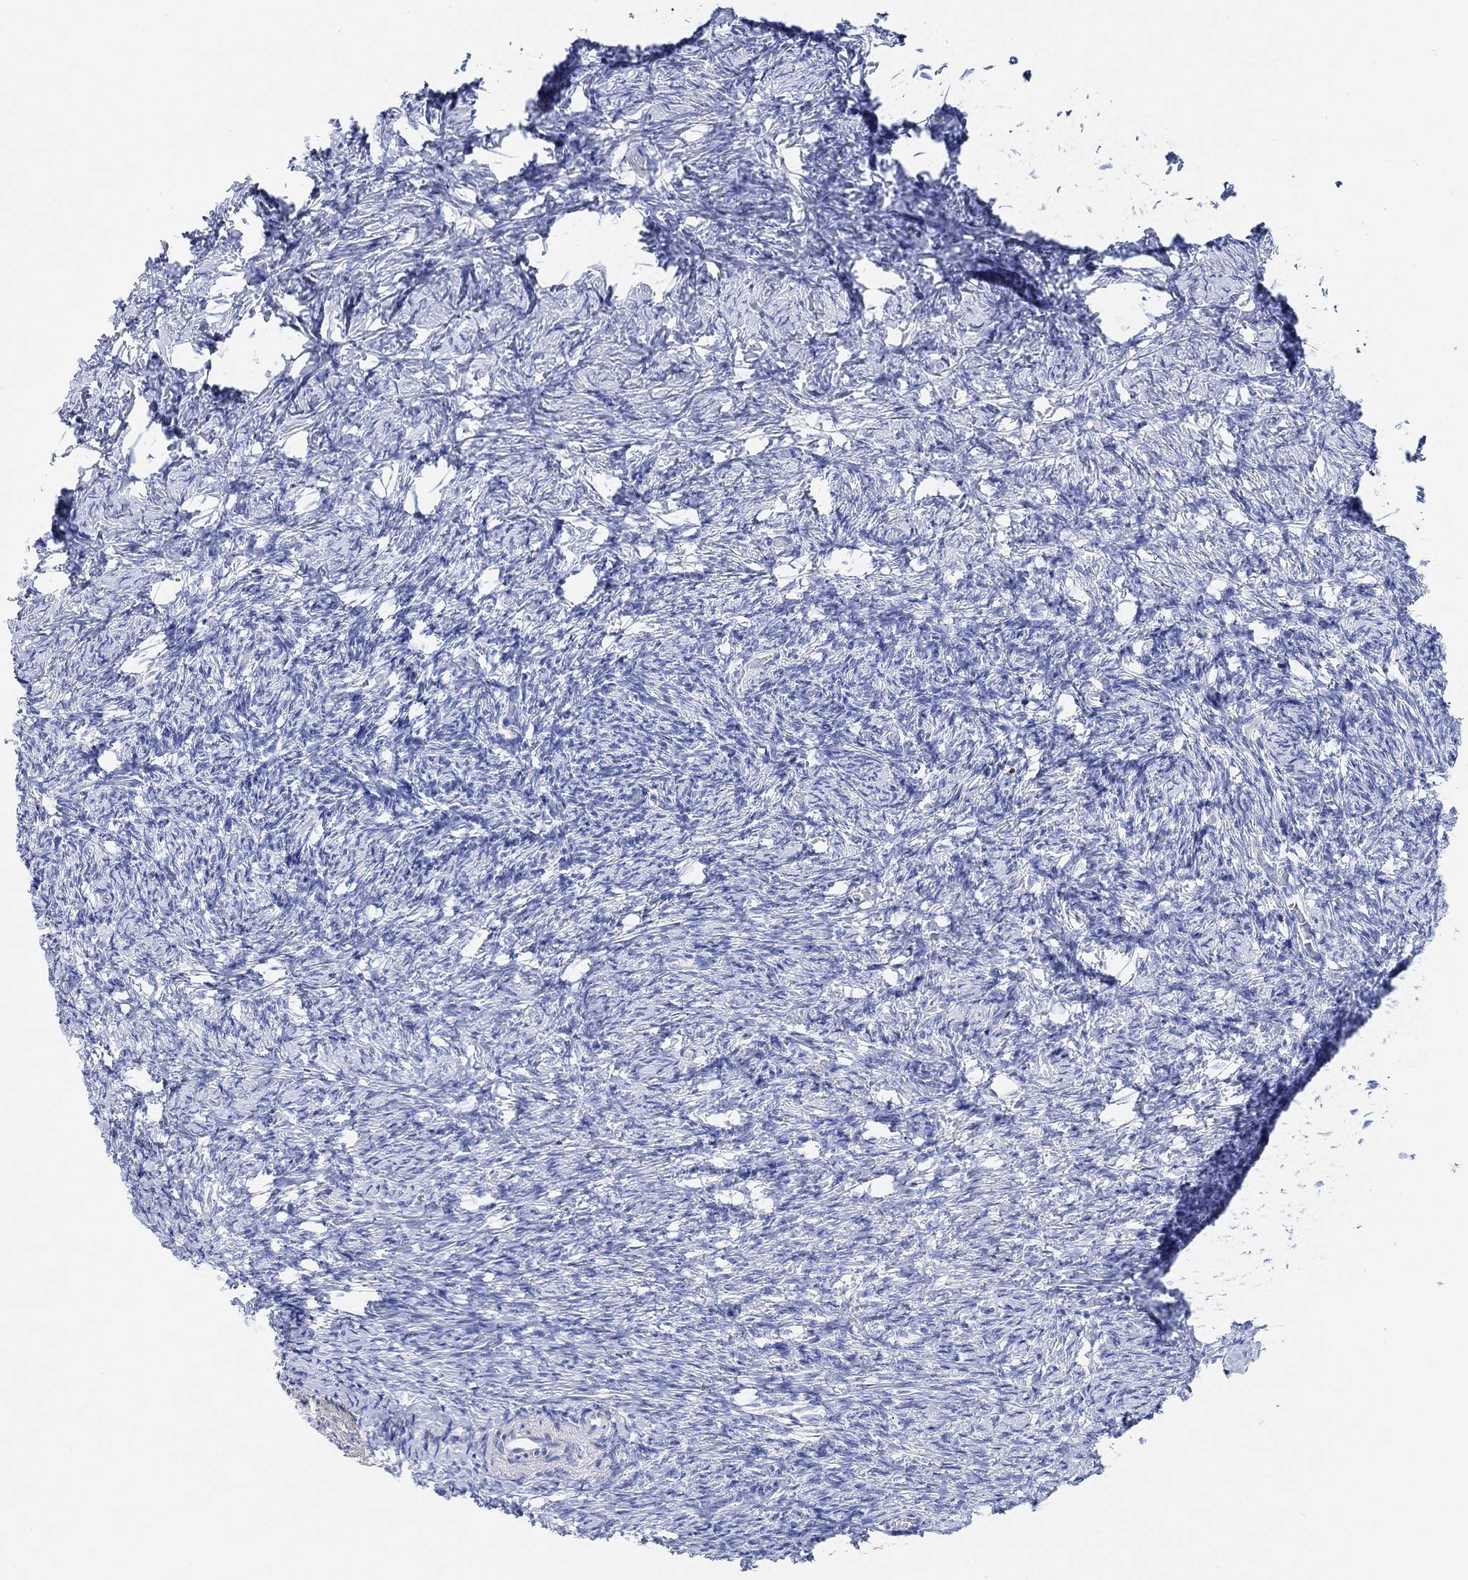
{"staining": {"intensity": "negative", "quantity": "none", "location": "none"}, "tissue": "ovary", "cell_type": "Follicle cells", "image_type": "normal", "snomed": [{"axis": "morphology", "description": "Normal tissue, NOS"}, {"axis": "topography", "description": "Ovary"}], "caption": "This is an immunohistochemistry histopathology image of normal human ovary. There is no staining in follicle cells.", "gene": "ANKRD33", "patient": {"sex": "female", "age": 39}}